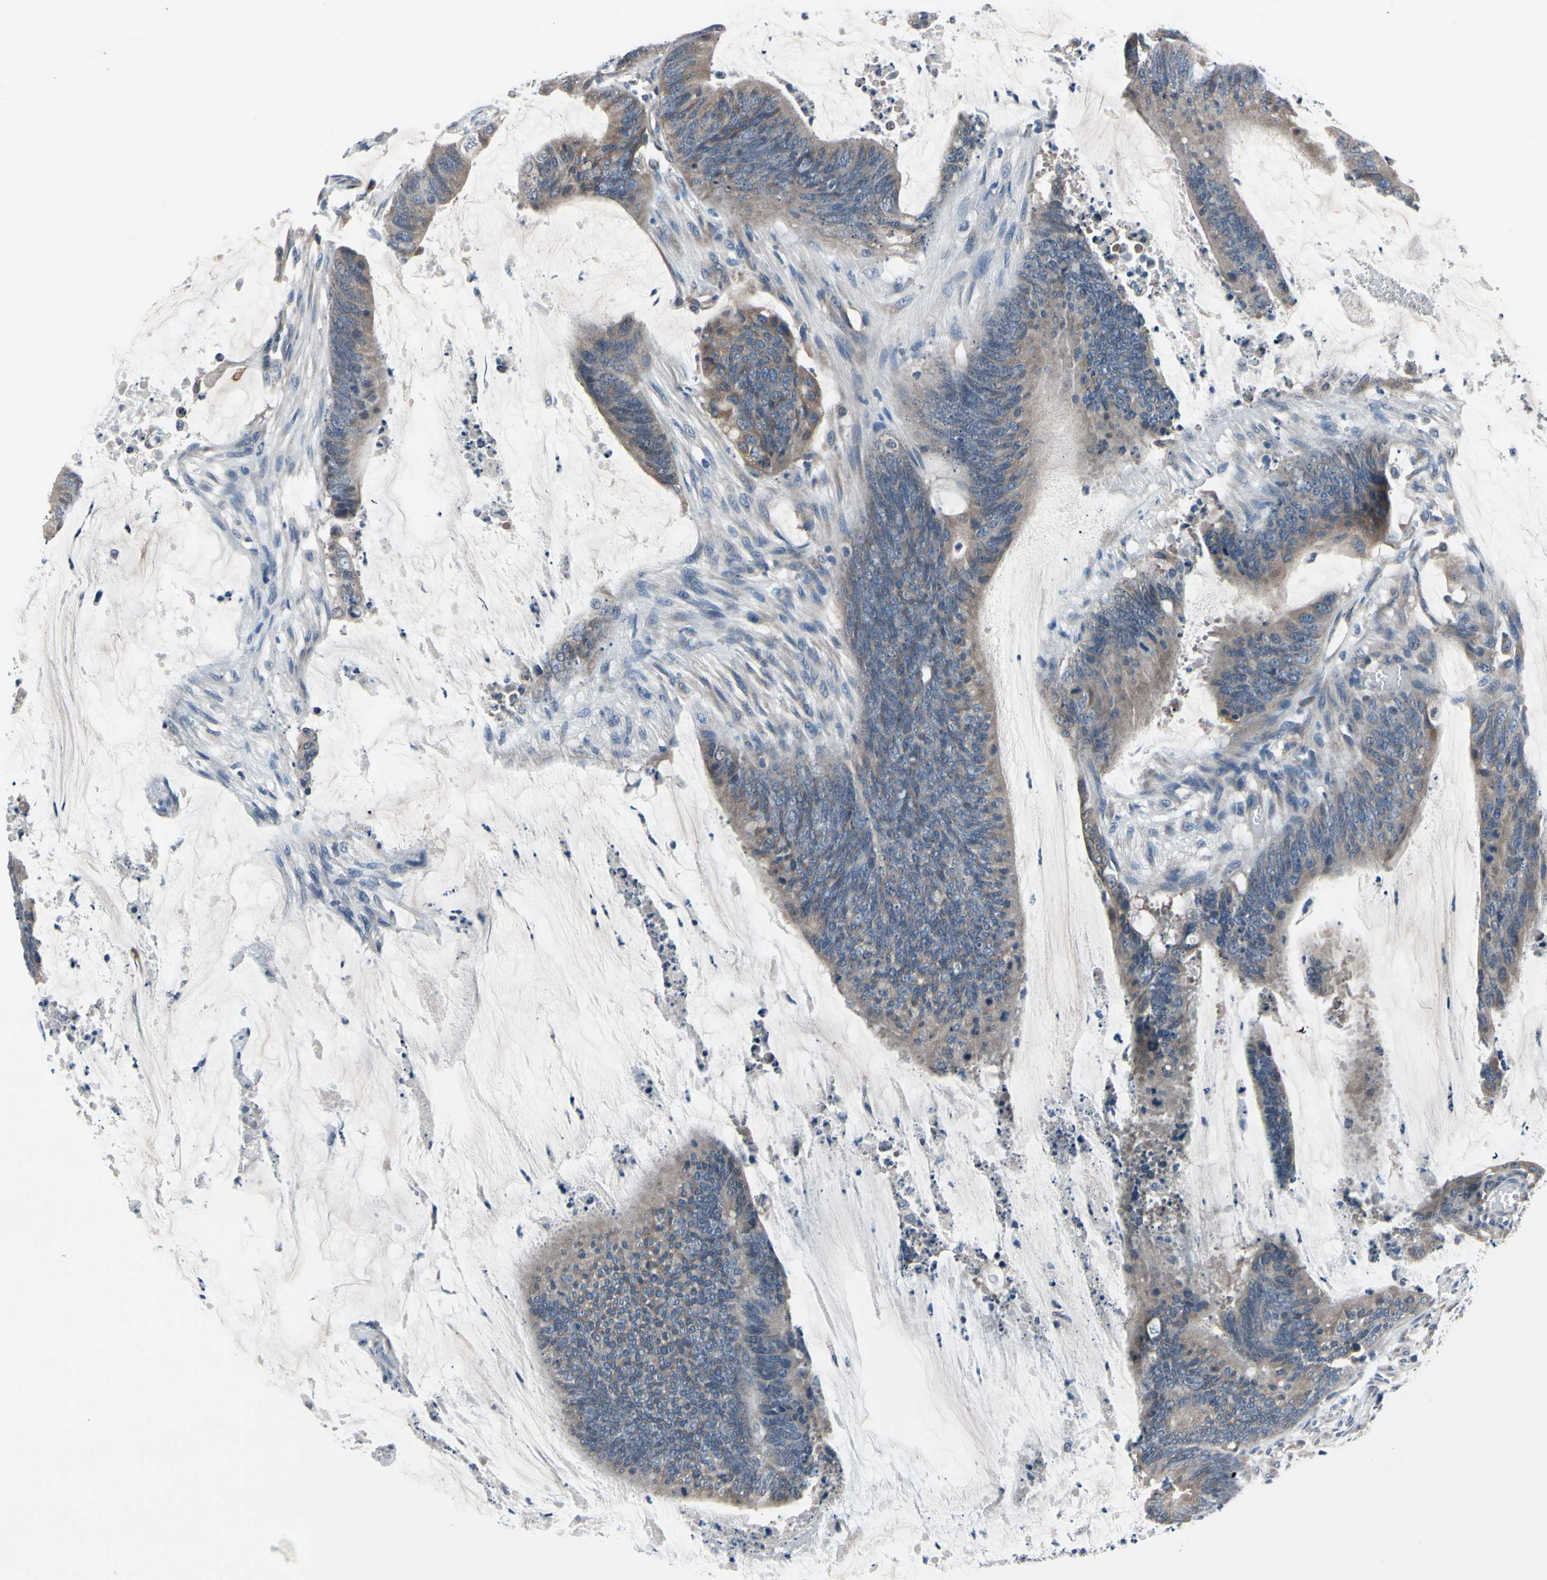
{"staining": {"intensity": "weak", "quantity": "25%-75%", "location": "cytoplasmic/membranous"}, "tissue": "colorectal cancer", "cell_type": "Tumor cells", "image_type": "cancer", "snomed": [{"axis": "morphology", "description": "Adenocarcinoma, NOS"}, {"axis": "topography", "description": "Rectum"}], "caption": "A low amount of weak cytoplasmic/membranous staining is appreciated in approximately 25%-75% of tumor cells in colorectal cancer tissue.", "gene": "SELENOK", "patient": {"sex": "female", "age": 66}}